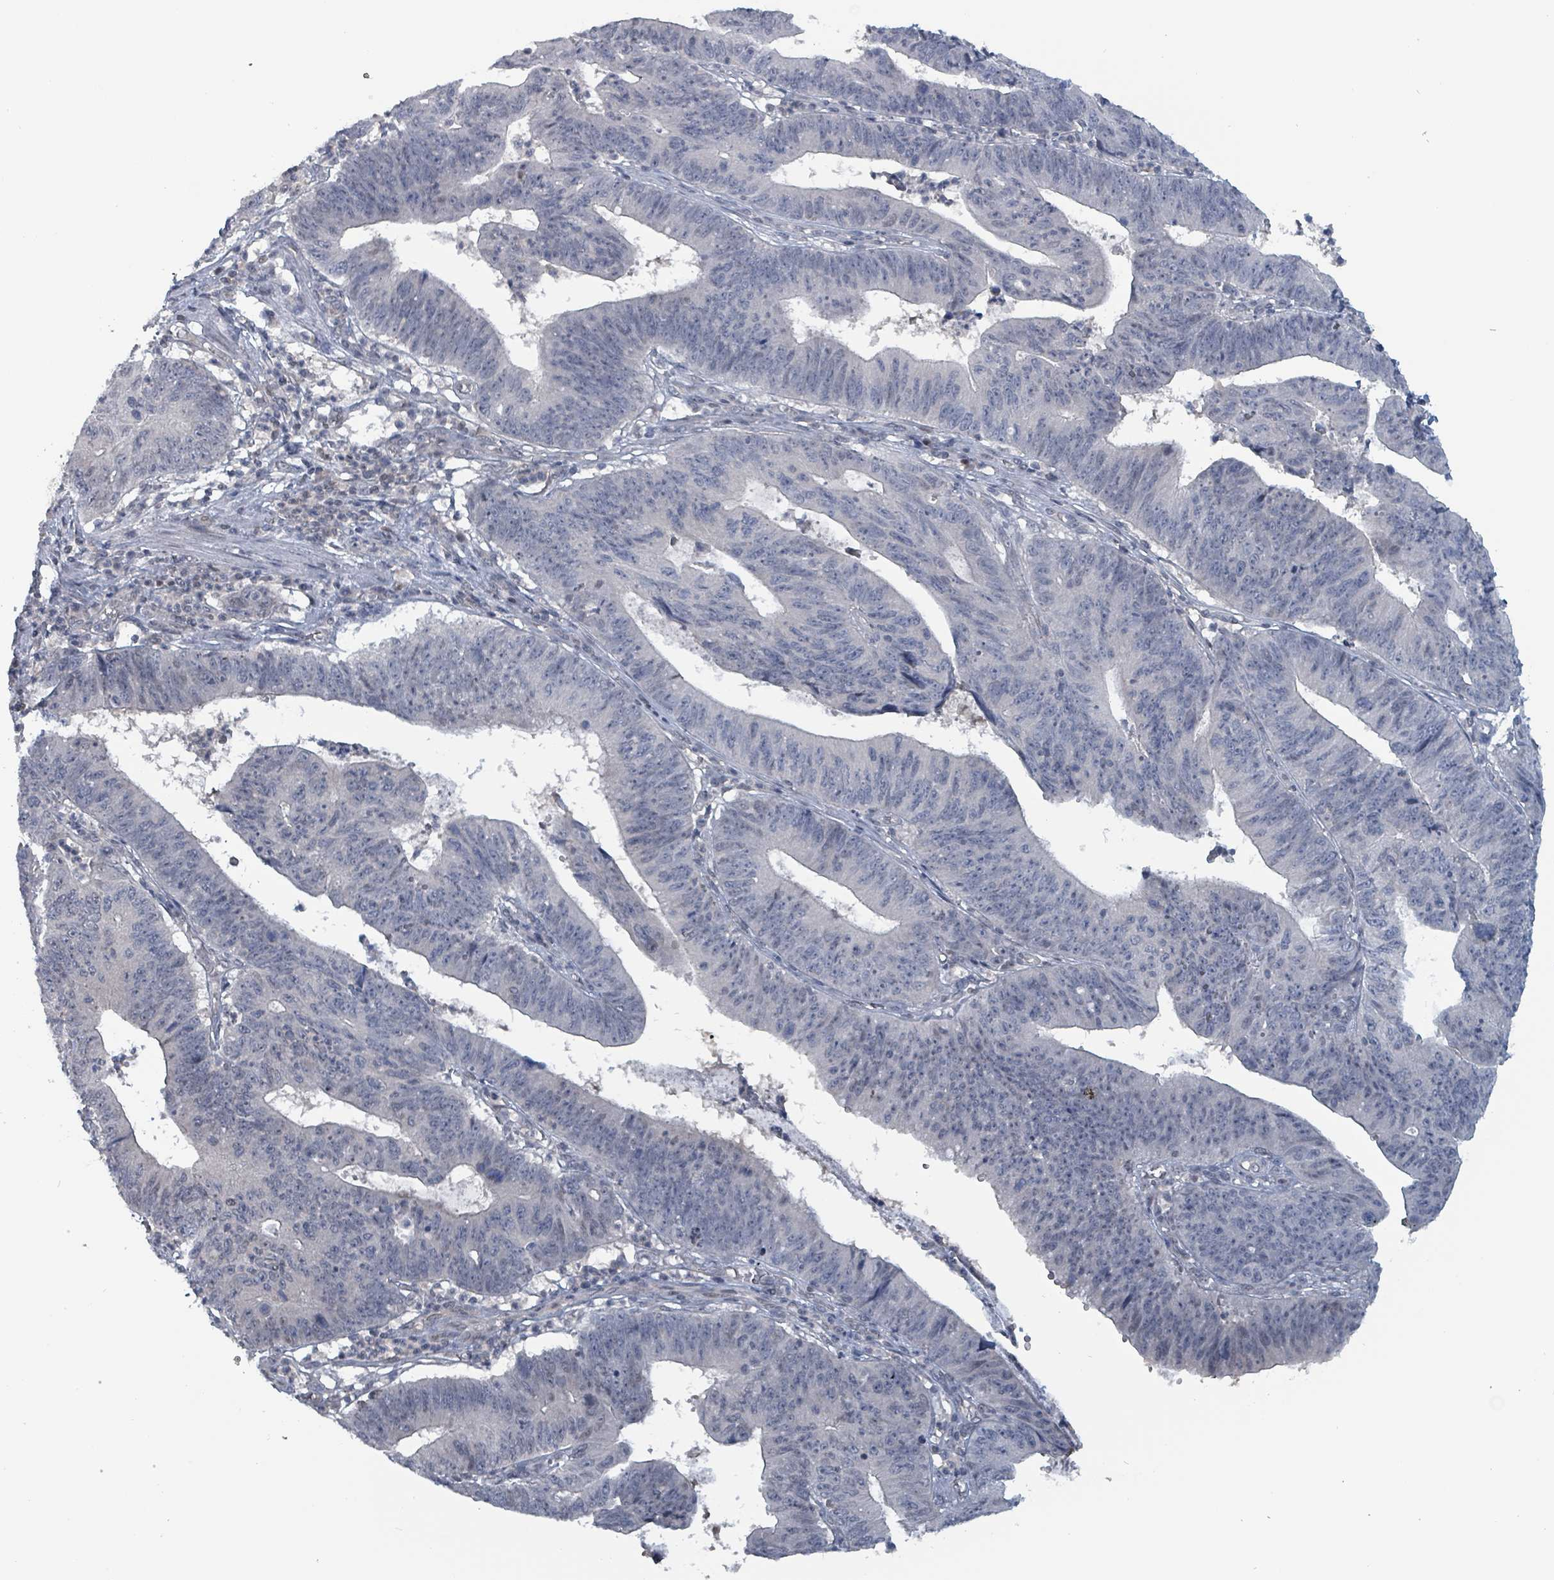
{"staining": {"intensity": "negative", "quantity": "none", "location": "none"}, "tissue": "stomach cancer", "cell_type": "Tumor cells", "image_type": "cancer", "snomed": [{"axis": "morphology", "description": "Adenocarcinoma, NOS"}, {"axis": "topography", "description": "Stomach"}], "caption": "IHC image of neoplastic tissue: human stomach cancer stained with DAB (3,3'-diaminobenzidine) displays no significant protein positivity in tumor cells.", "gene": "BIVM", "patient": {"sex": "male", "age": 59}}